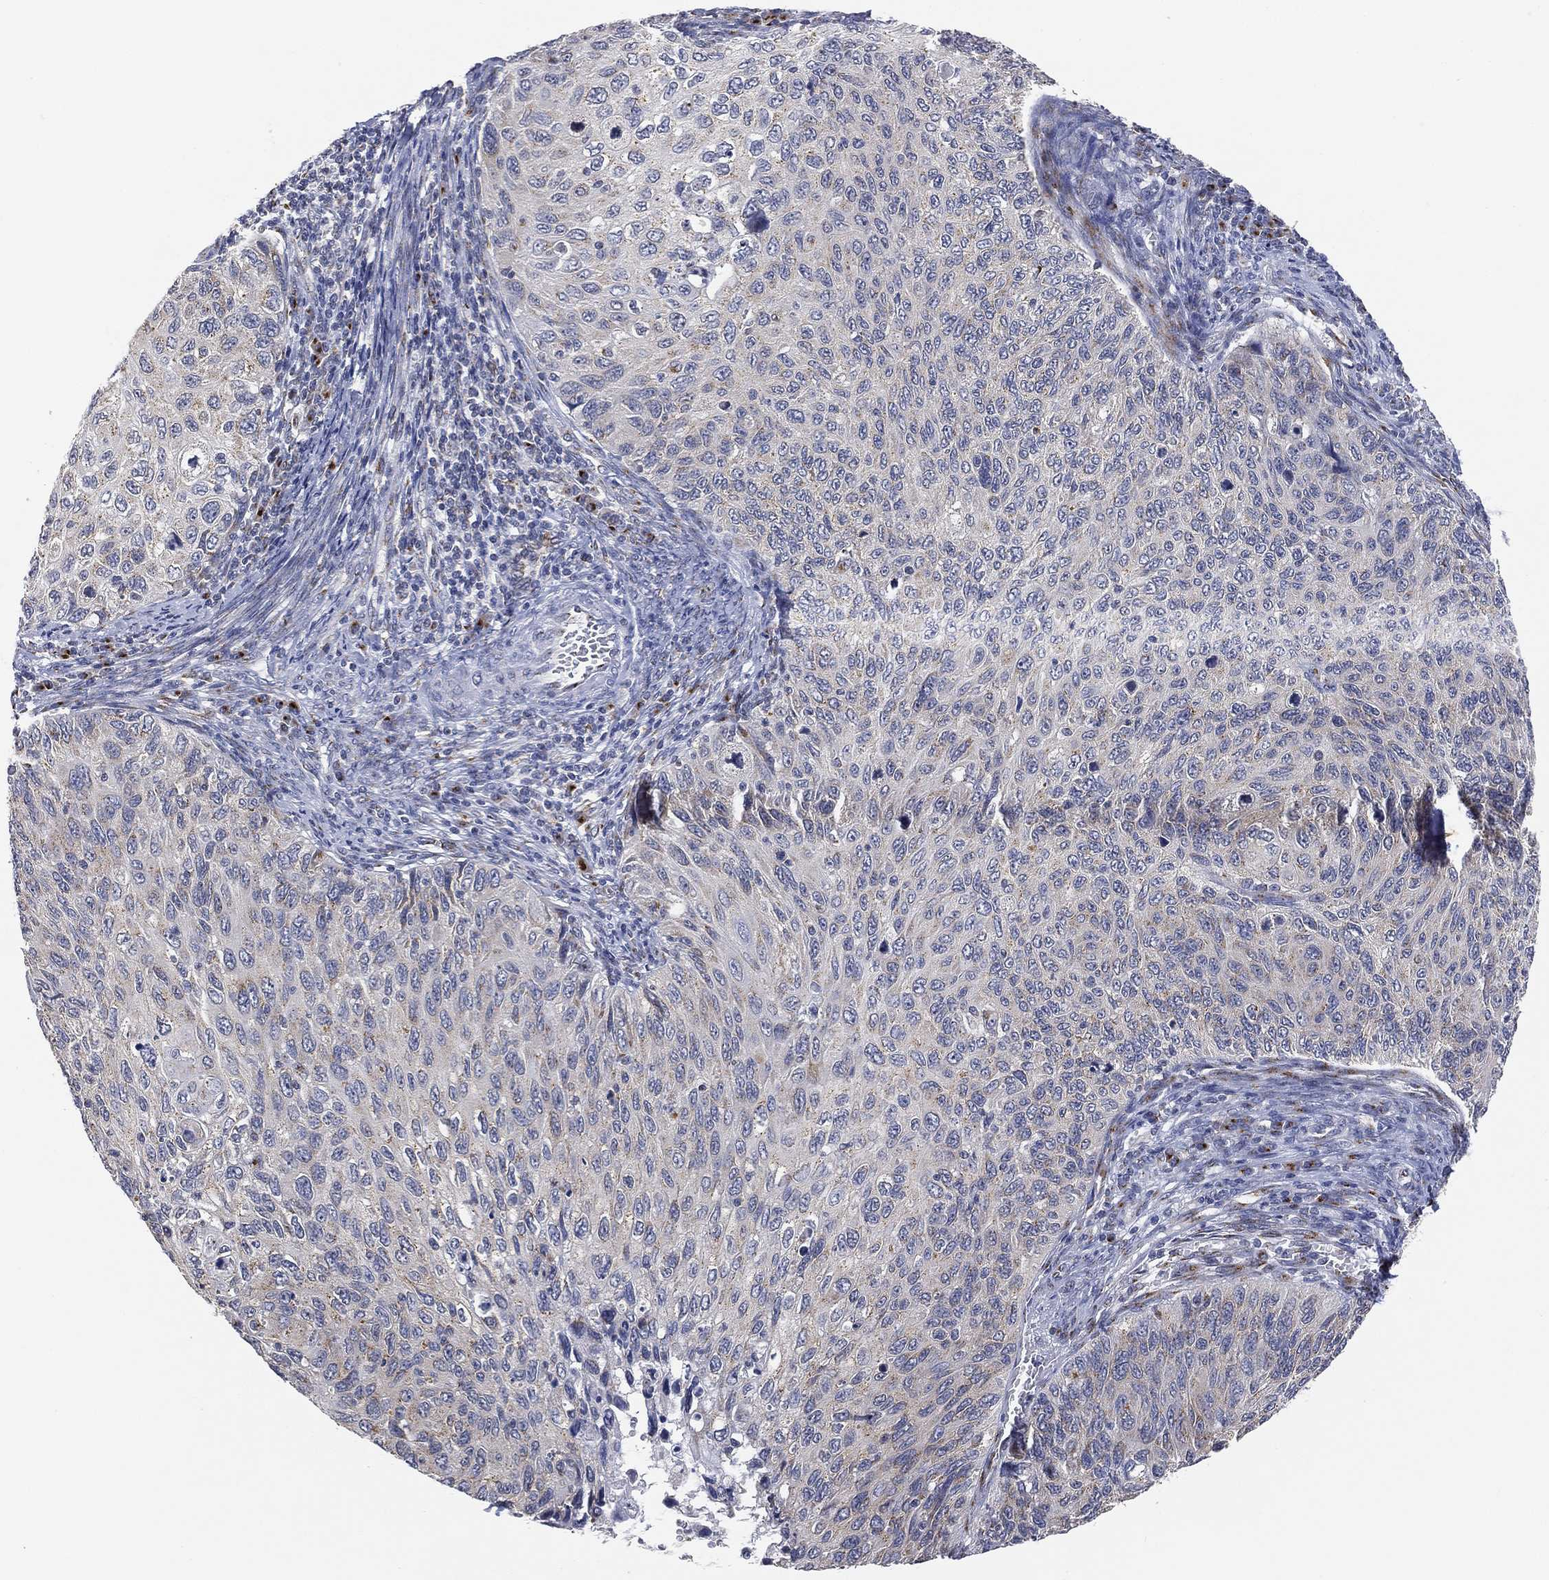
{"staining": {"intensity": "negative", "quantity": "none", "location": "none"}, "tissue": "cervical cancer", "cell_type": "Tumor cells", "image_type": "cancer", "snomed": [{"axis": "morphology", "description": "Squamous cell carcinoma, NOS"}, {"axis": "topography", "description": "Cervix"}], "caption": "Immunohistochemistry (IHC) micrograph of human squamous cell carcinoma (cervical) stained for a protein (brown), which displays no staining in tumor cells.", "gene": "TICAM1", "patient": {"sex": "female", "age": 70}}